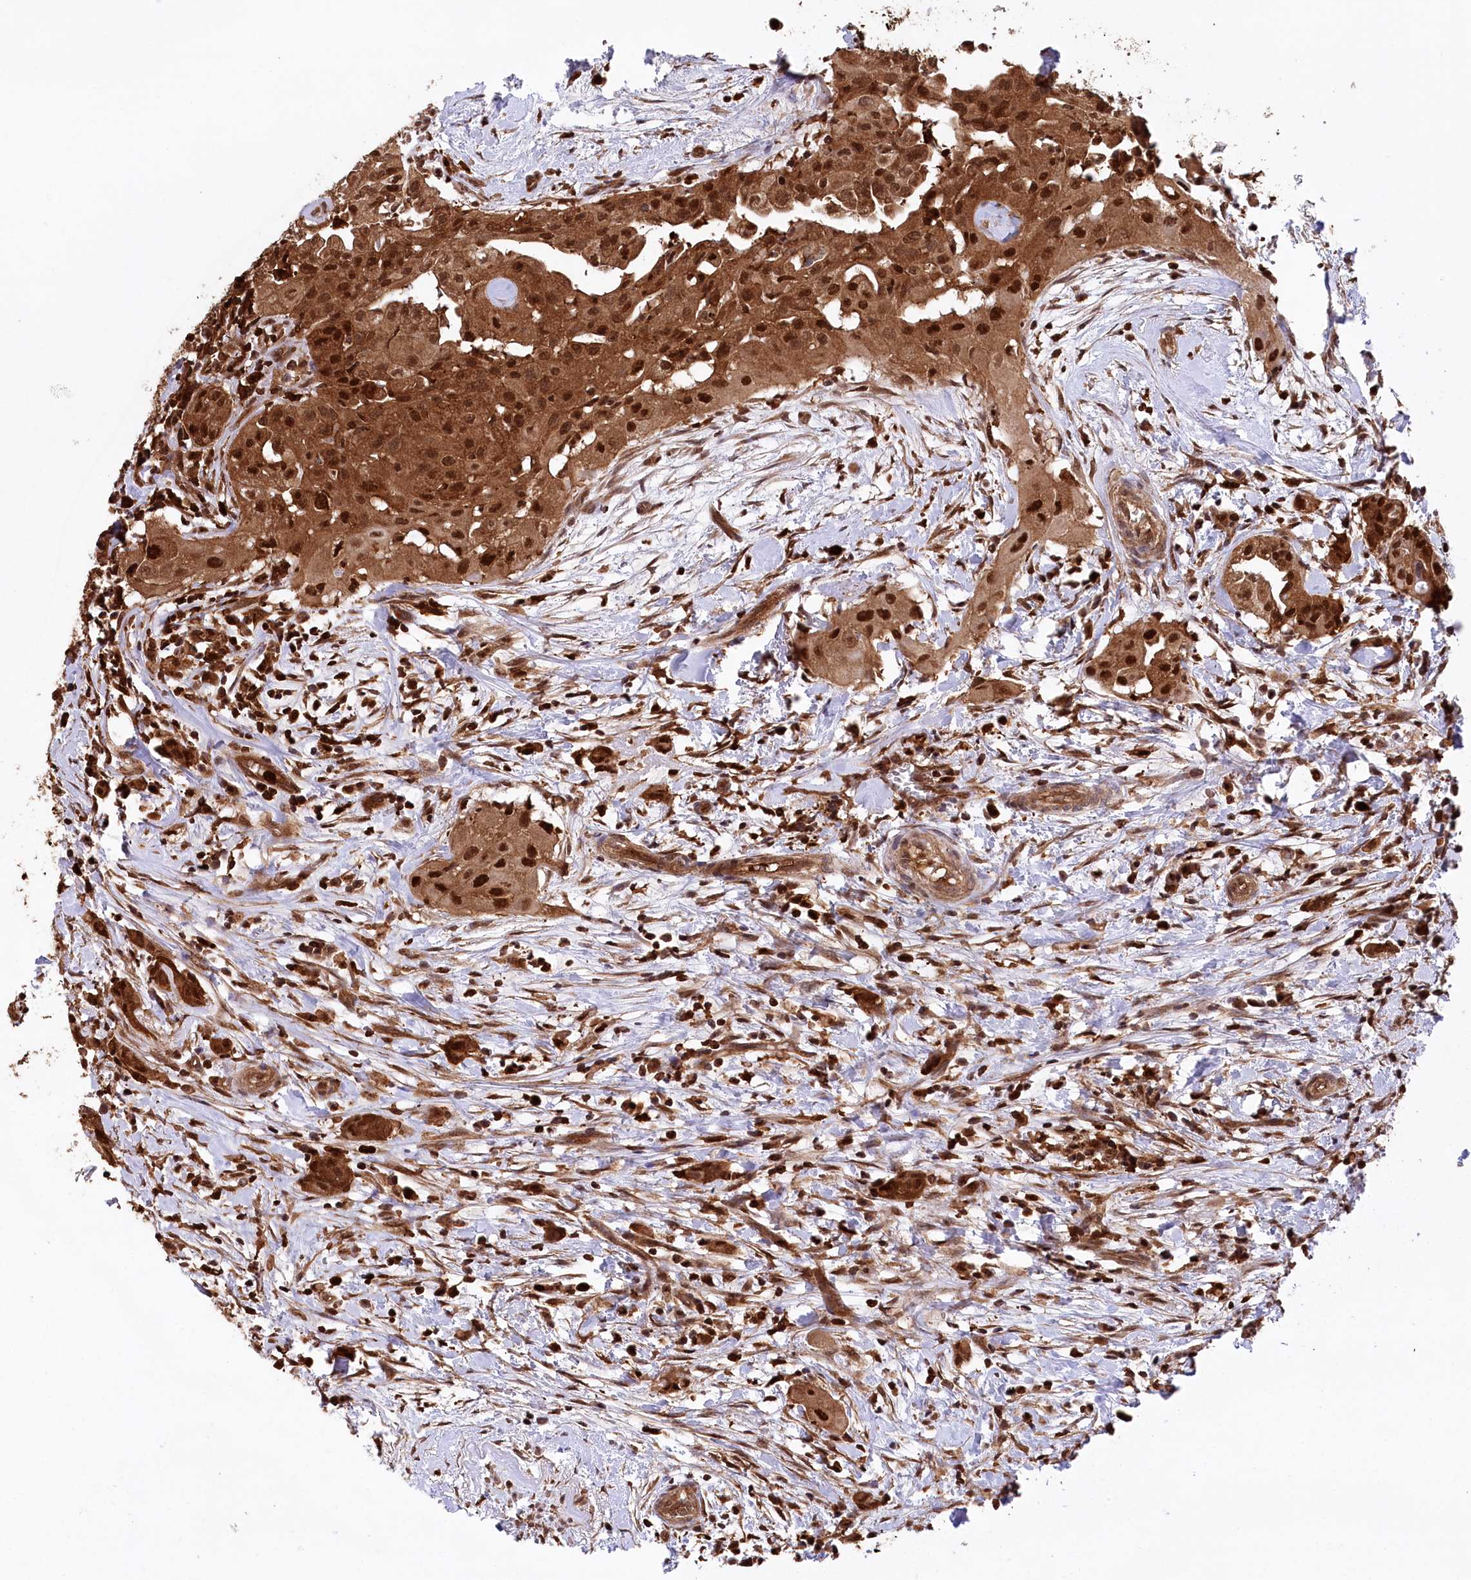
{"staining": {"intensity": "strong", "quantity": ">75%", "location": "cytoplasmic/membranous,nuclear"}, "tissue": "thyroid cancer", "cell_type": "Tumor cells", "image_type": "cancer", "snomed": [{"axis": "morphology", "description": "Papillary adenocarcinoma, NOS"}, {"axis": "topography", "description": "Thyroid gland"}], "caption": "DAB (3,3'-diaminobenzidine) immunohistochemical staining of human thyroid cancer displays strong cytoplasmic/membranous and nuclear protein expression in approximately >75% of tumor cells.", "gene": "LSG1", "patient": {"sex": "female", "age": 59}}